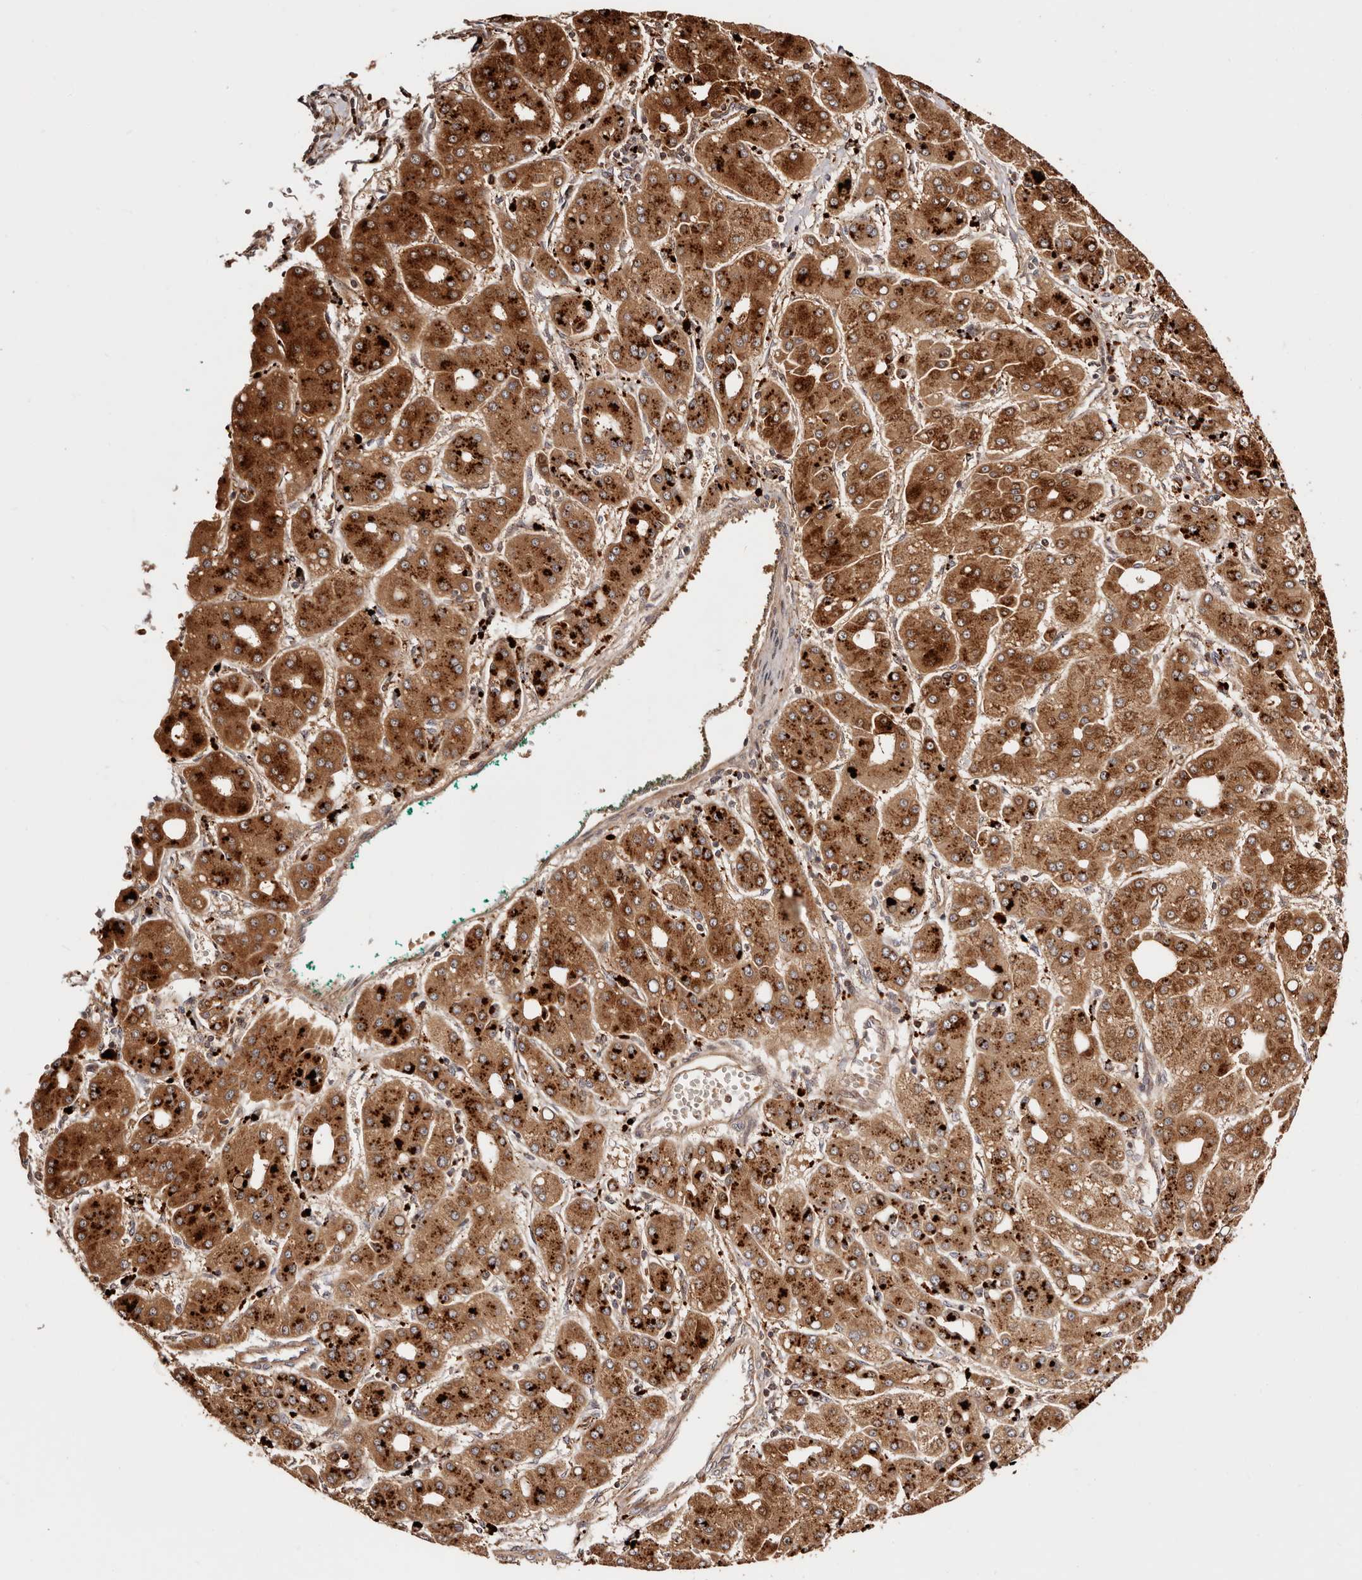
{"staining": {"intensity": "strong", "quantity": ">75%", "location": "cytoplasmic/membranous"}, "tissue": "liver cancer", "cell_type": "Tumor cells", "image_type": "cancer", "snomed": [{"axis": "morphology", "description": "Carcinoma, Hepatocellular, NOS"}, {"axis": "topography", "description": "Liver"}], "caption": "This photomicrograph demonstrates immunohistochemistry (IHC) staining of hepatocellular carcinoma (liver), with high strong cytoplasmic/membranous positivity in approximately >75% of tumor cells.", "gene": "PTPN22", "patient": {"sex": "male", "age": 65}}